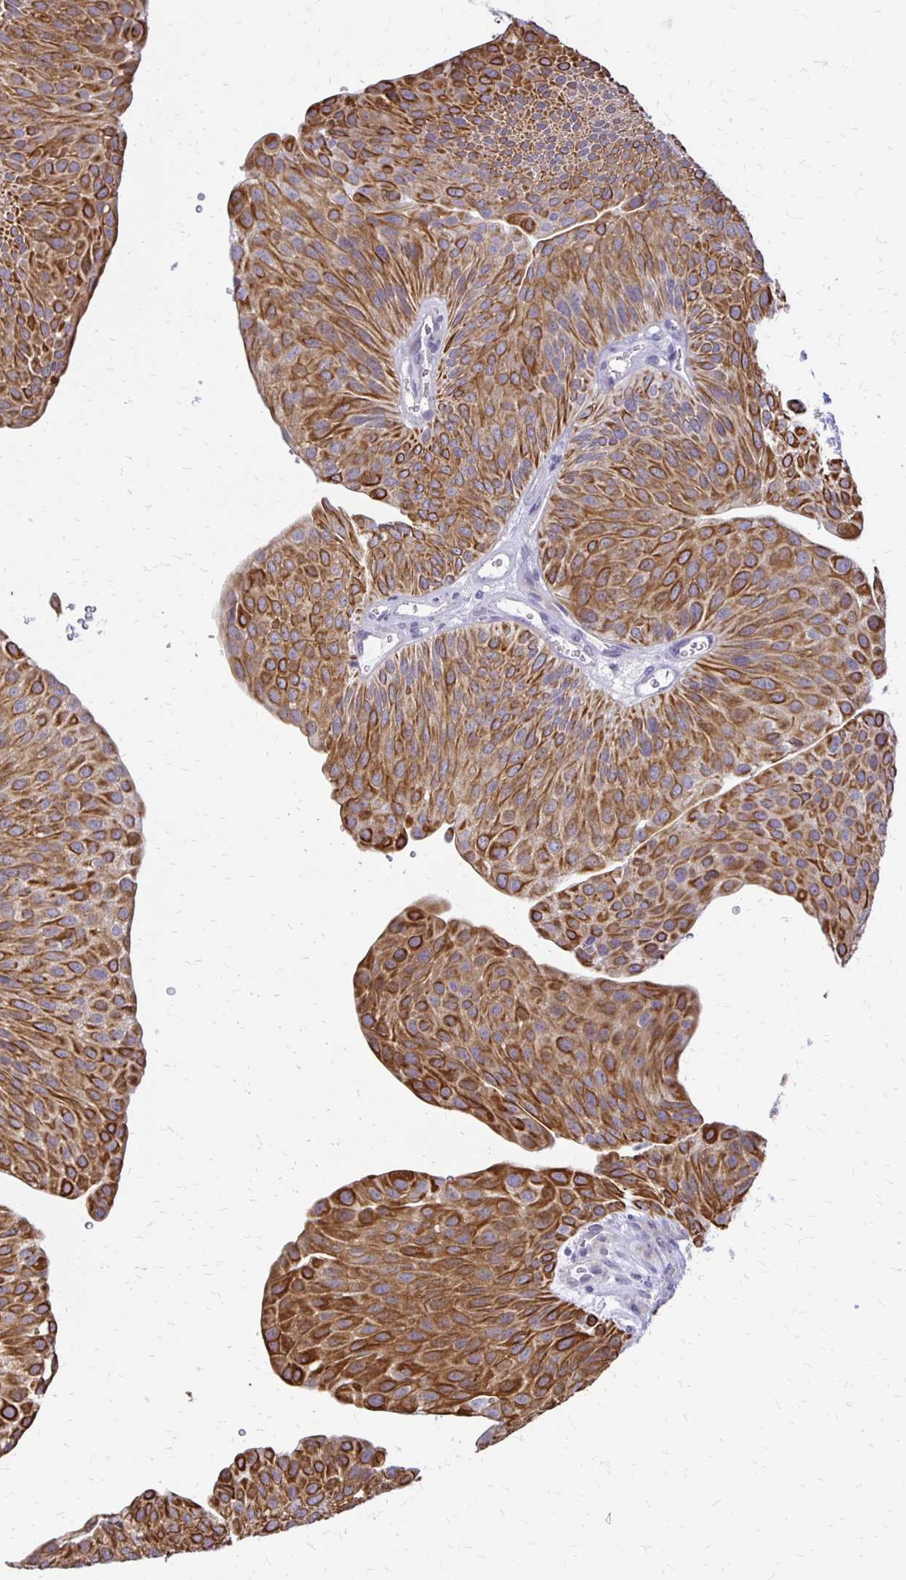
{"staining": {"intensity": "strong", "quantity": ">75%", "location": "cytoplasmic/membranous"}, "tissue": "urothelial cancer", "cell_type": "Tumor cells", "image_type": "cancer", "snomed": [{"axis": "morphology", "description": "Urothelial carcinoma, NOS"}, {"axis": "topography", "description": "Urinary bladder"}], "caption": "DAB immunohistochemical staining of urothelial cancer shows strong cytoplasmic/membranous protein positivity in about >75% of tumor cells.", "gene": "EPYC", "patient": {"sex": "male", "age": 67}}